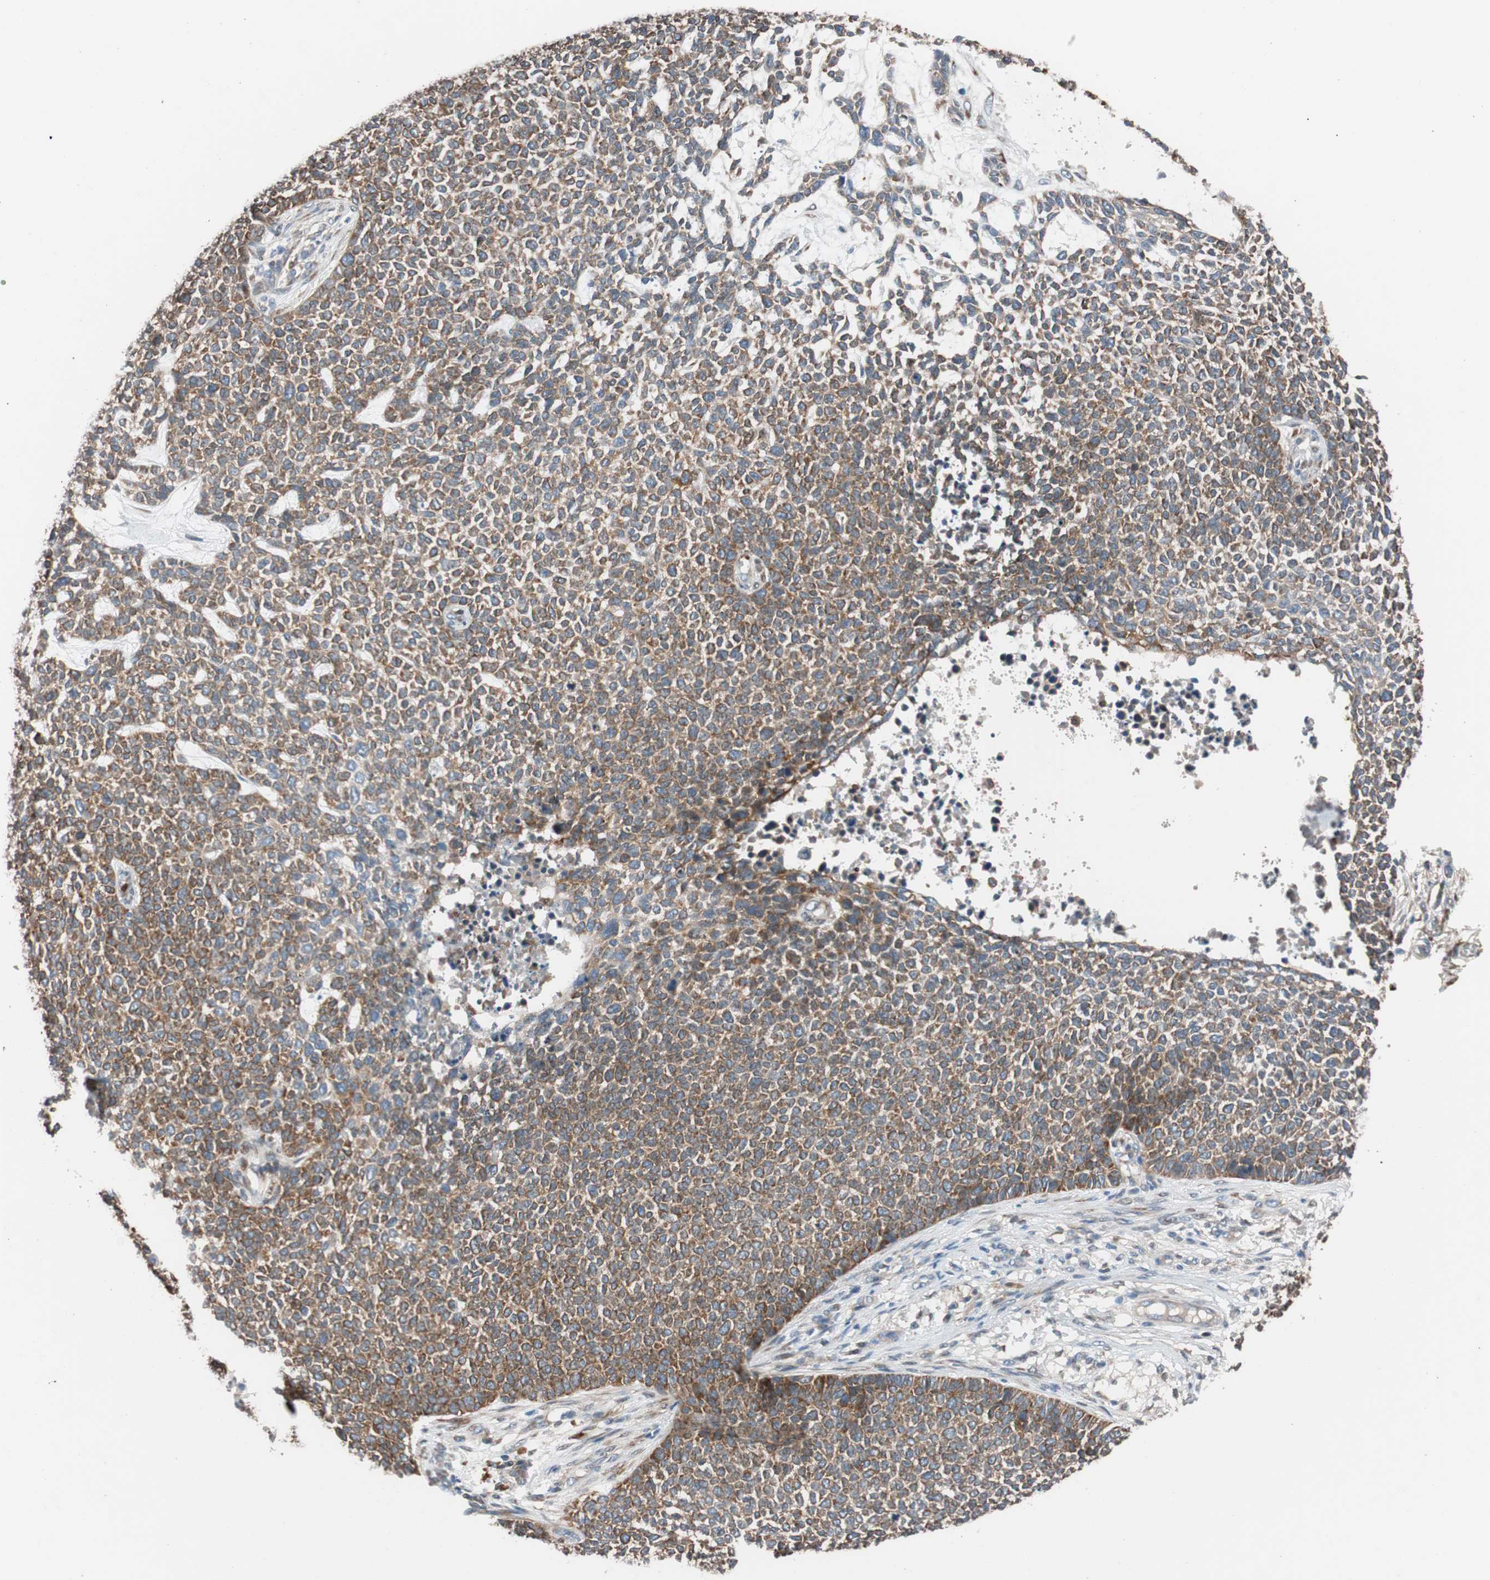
{"staining": {"intensity": "strong", "quantity": ">75%", "location": "cytoplasmic/membranous"}, "tissue": "skin cancer", "cell_type": "Tumor cells", "image_type": "cancer", "snomed": [{"axis": "morphology", "description": "Basal cell carcinoma"}, {"axis": "topography", "description": "Skin"}], "caption": "Skin cancer (basal cell carcinoma) stained with a protein marker reveals strong staining in tumor cells.", "gene": "FAAH", "patient": {"sex": "female", "age": 84}}